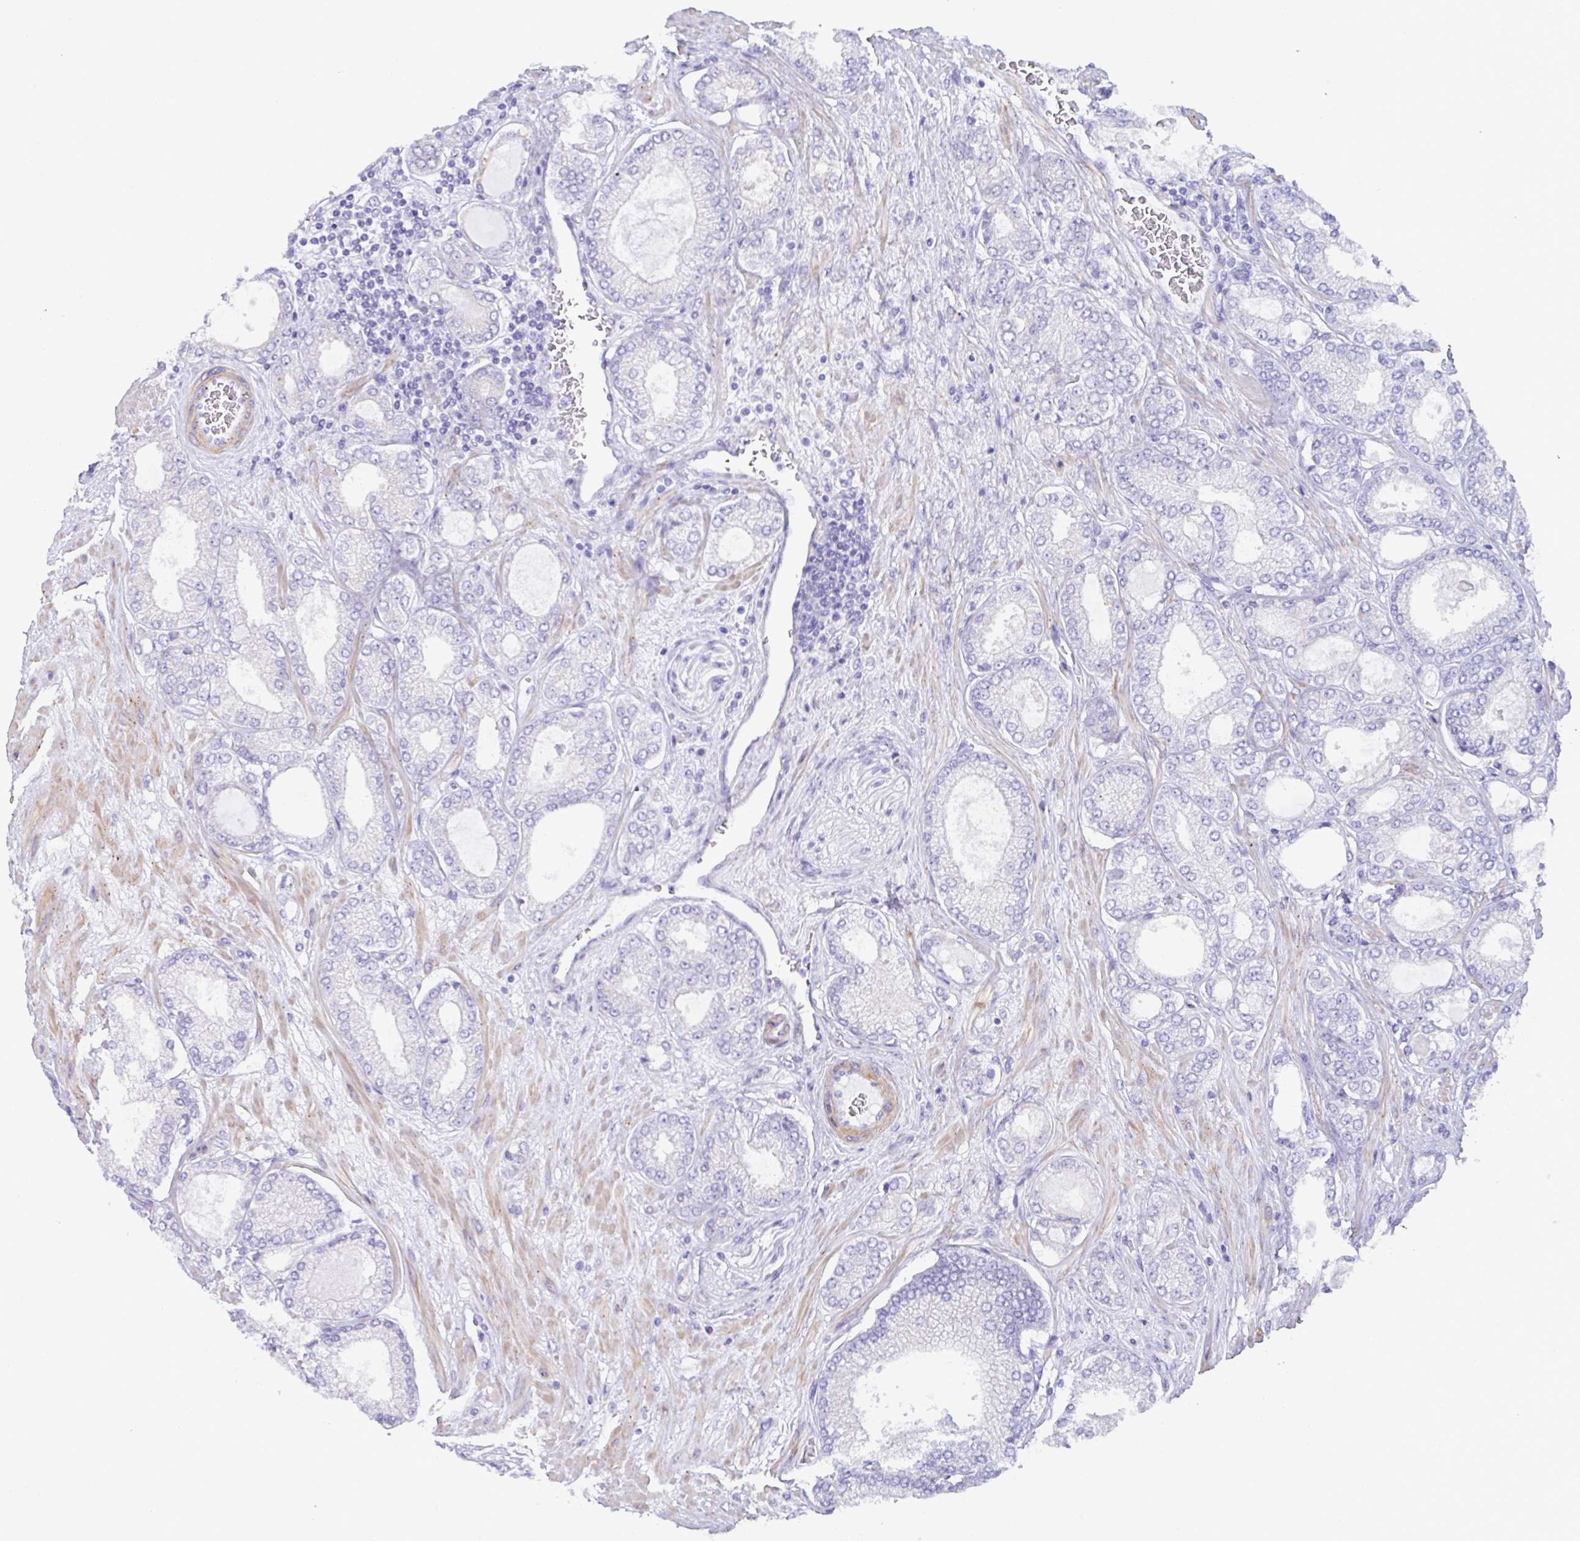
{"staining": {"intensity": "negative", "quantity": "none", "location": "none"}, "tissue": "prostate cancer", "cell_type": "Tumor cells", "image_type": "cancer", "snomed": [{"axis": "morphology", "description": "Adenocarcinoma, High grade"}, {"axis": "topography", "description": "Prostate"}], "caption": "Tumor cells are negative for protein expression in human adenocarcinoma (high-grade) (prostate).", "gene": "MED11", "patient": {"sex": "male", "age": 68}}